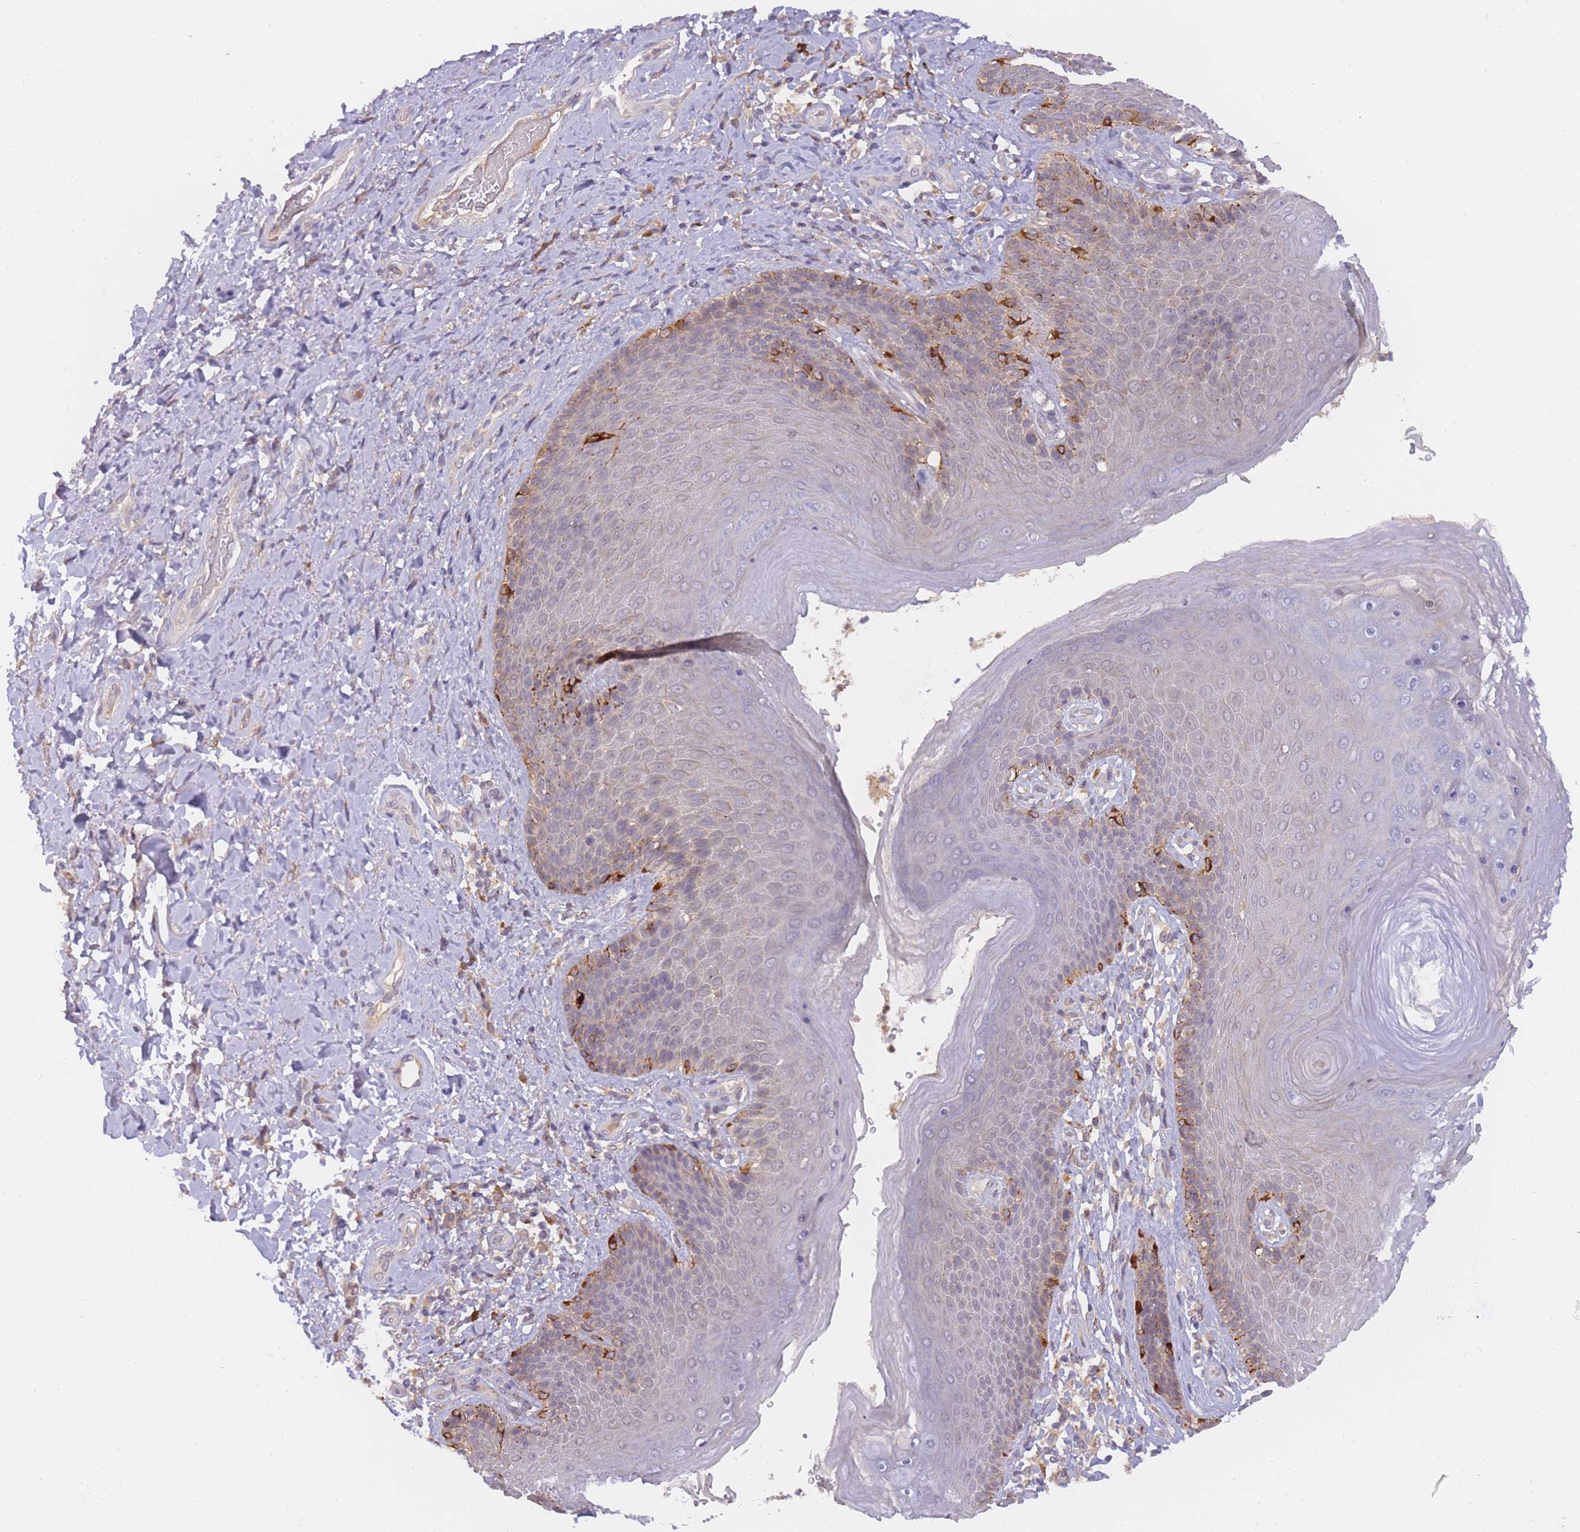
{"staining": {"intensity": "negative", "quantity": "none", "location": "none"}, "tissue": "skin", "cell_type": "Epidermal cells", "image_type": "normal", "snomed": [{"axis": "morphology", "description": "Normal tissue, NOS"}, {"axis": "topography", "description": "Anal"}], "caption": "DAB (3,3'-diaminobenzidine) immunohistochemical staining of unremarkable skin demonstrates no significant staining in epidermal cells. The staining was performed using DAB (3,3'-diaminobenzidine) to visualize the protein expression in brown, while the nuclei were stained in blue with hematoxylin (Magnification: 20x).", "gene": "ZNF577", "patient": {"sex": "female", "age": 89}}